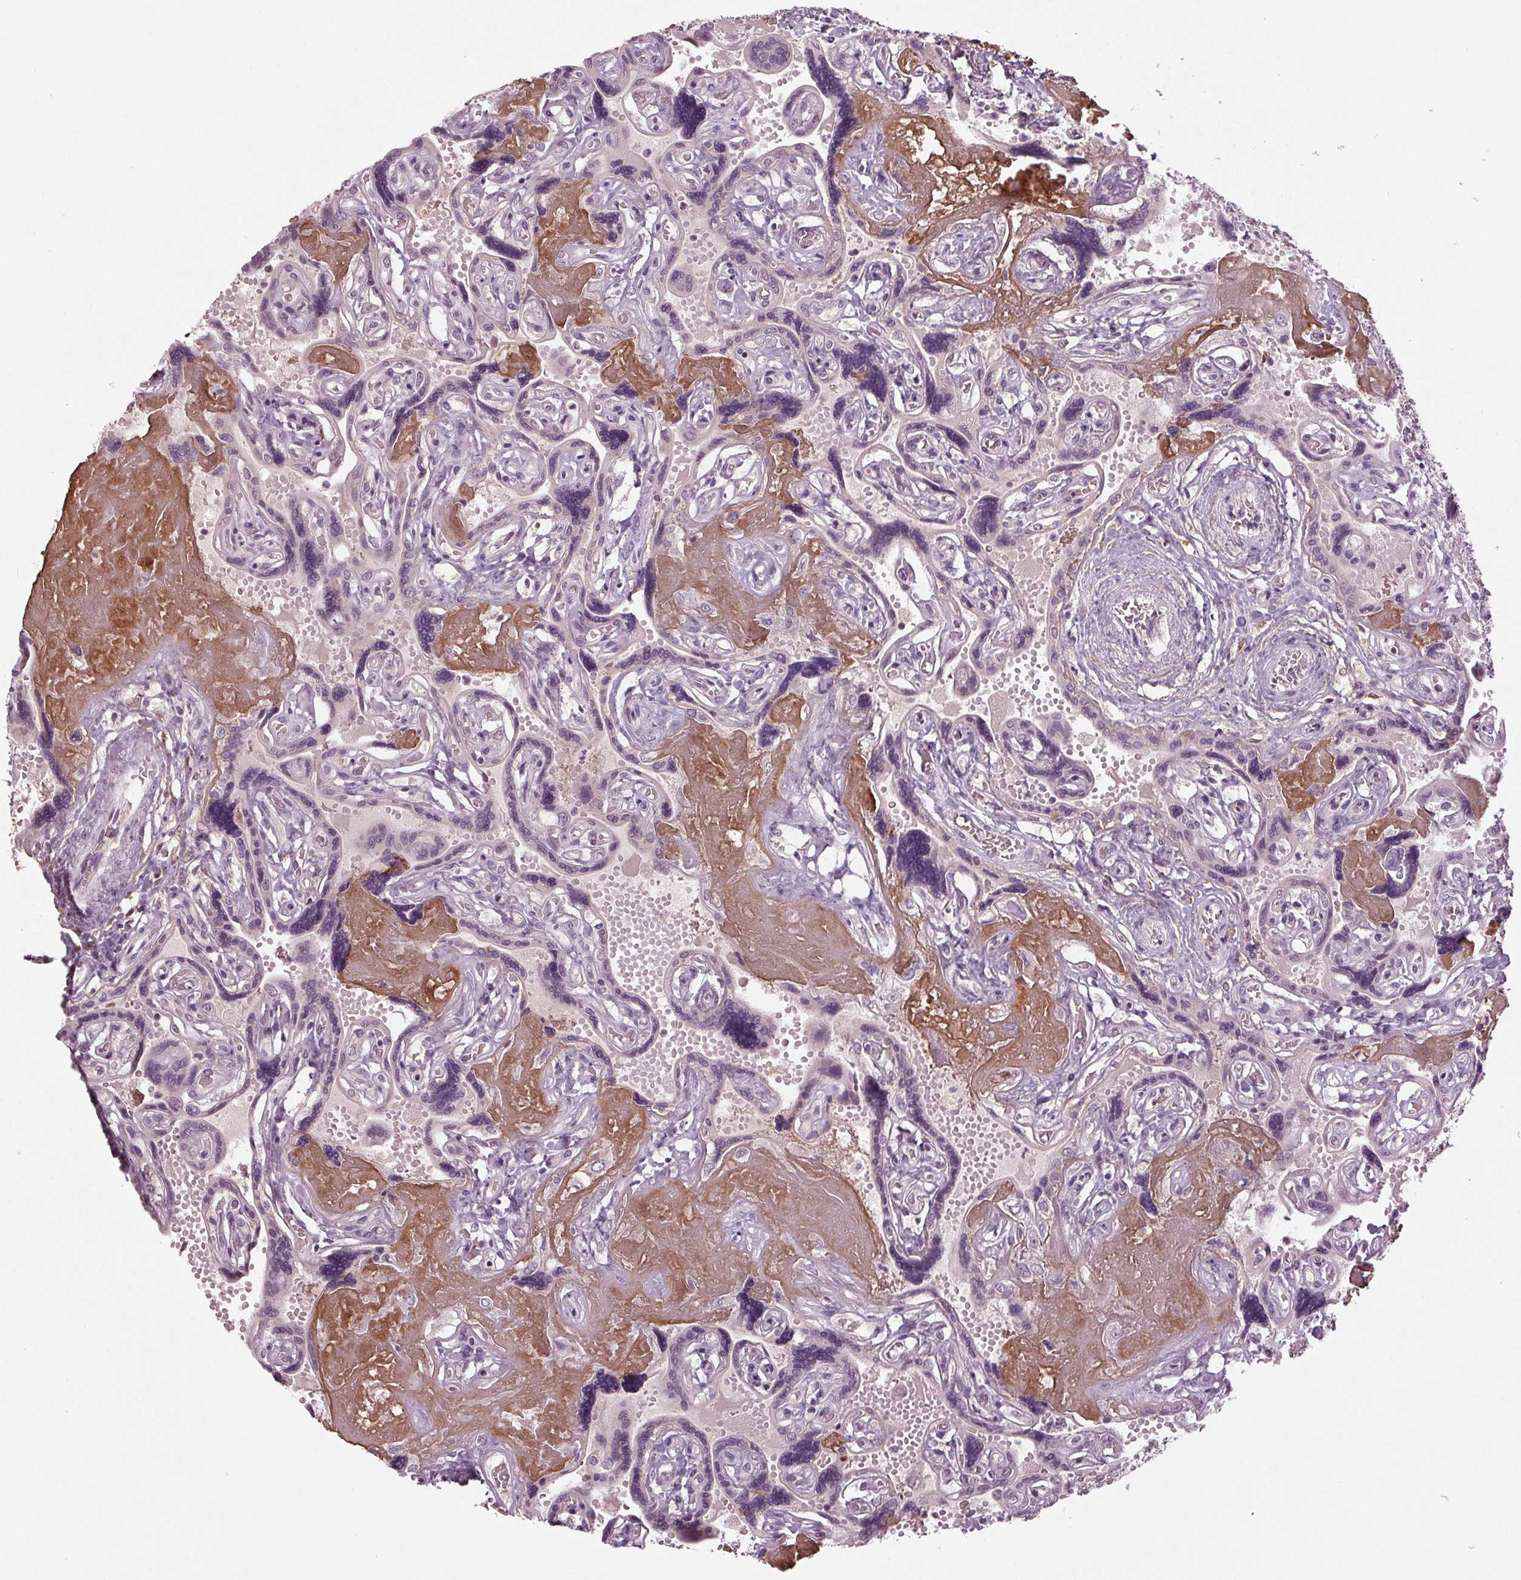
{"staining": {"intensity": "weak", "quantity": "<25%", "location": "nuclear"}, "tissue": "placenta", "cell_type": "Decidual cells", "image_type": "normal", "snomed": [{"axis": "morphology", "description": "Normal tissue, NOS"}, {"axis": "topography", "description": "Placenta"}], "caption": "Decidual cells show no significant protein staining in unremarkable placenta. Brightfield microscopy of immunohistochemistry (IHC) stained with DAB (3,3'-diaminobenzidine) (brown) and hematoxylin (blue), captured at high magnification.", "gene": "ZNF605", "patient": {"sex": "female", "age": 32}}